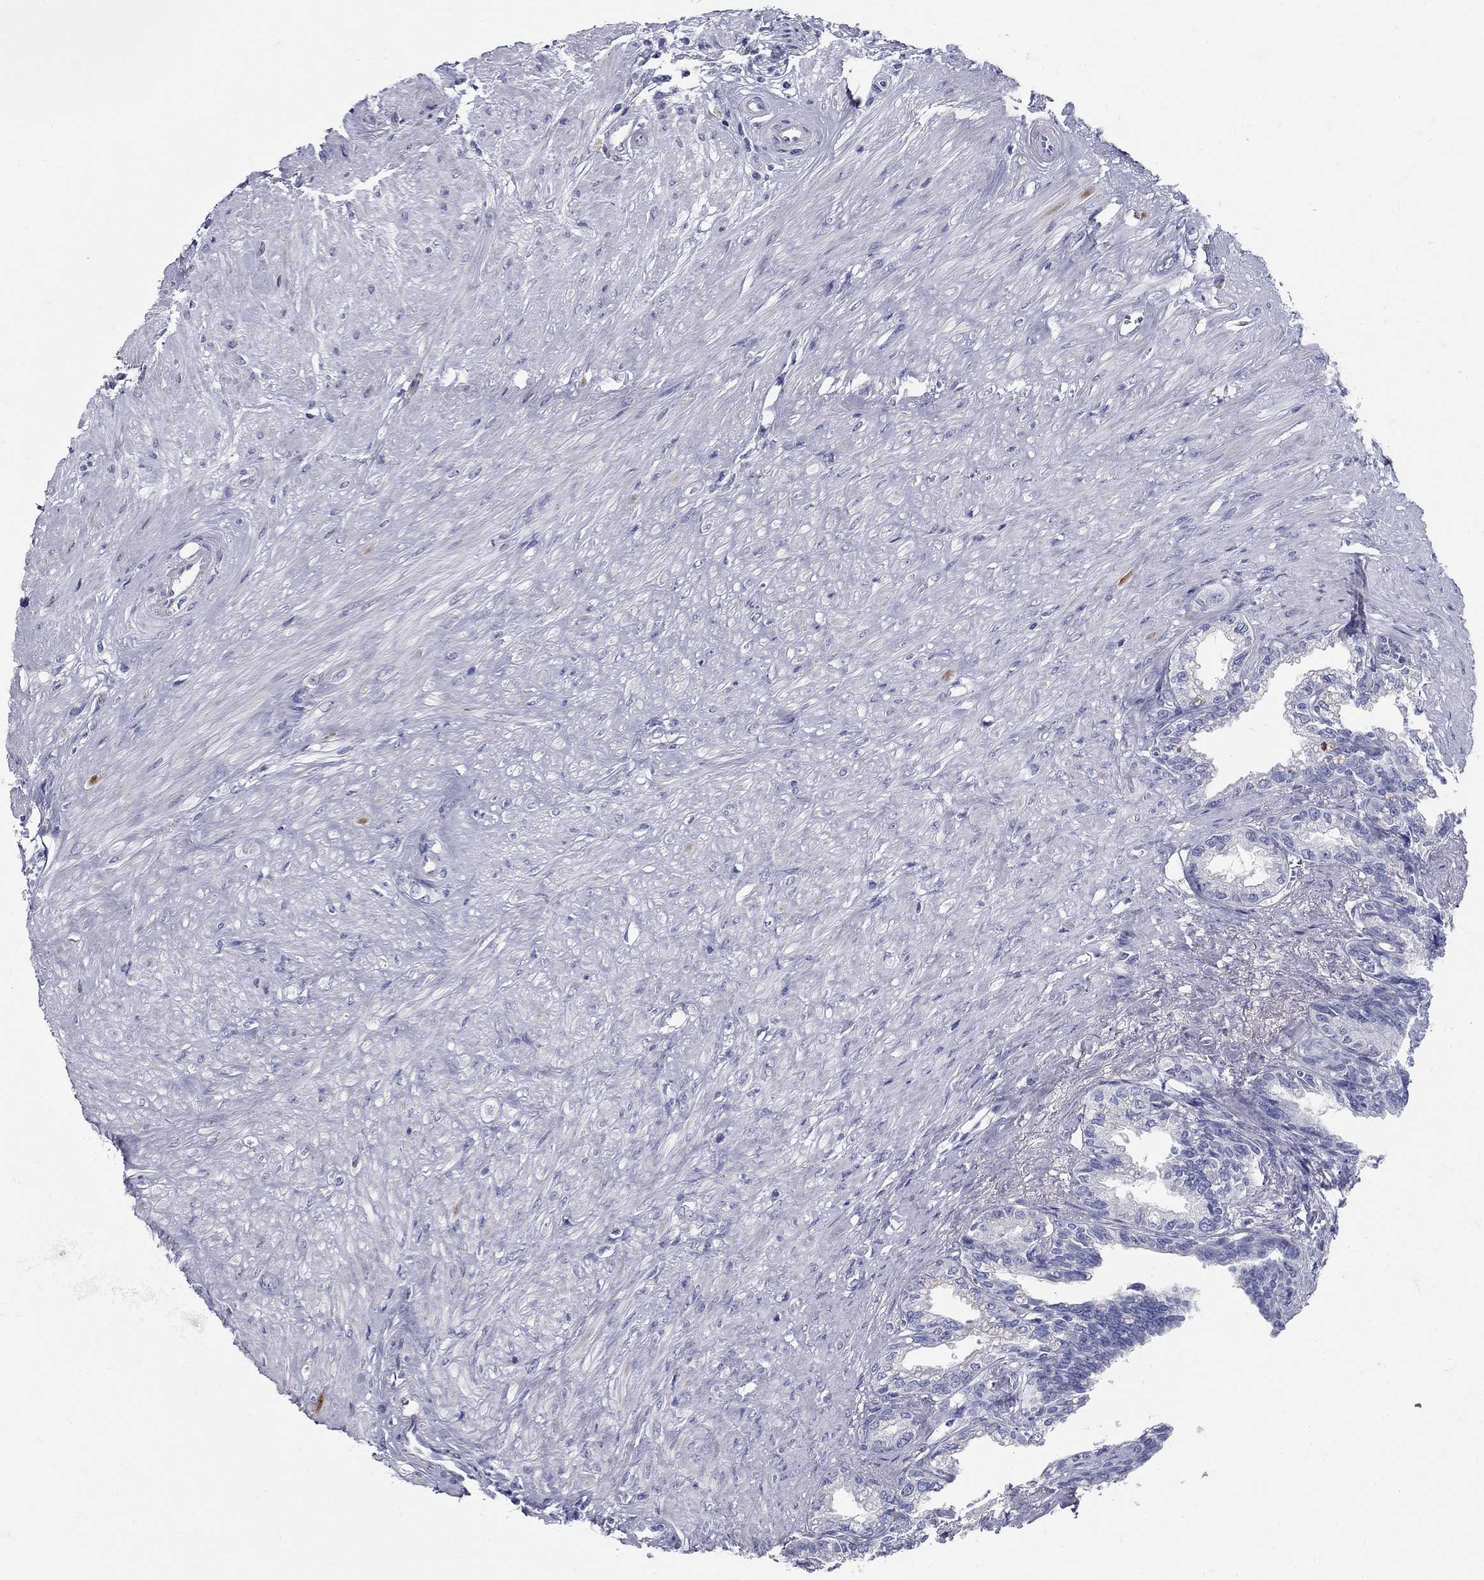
{"staining": {"intensity": "negative", "quantity": "none", "location": "none"}, "tissue": "seminal vesicle", "cell_type": "Glandular cells", "image_type": "normal", "snomed": [{"axis": "morphology", "description": "Normal tissue, NOS"}, {"axis": "morphology", "description": "Urothelial carcinoma, NOS"}, {"axis": "topography", "description": "Urinary bladder"}, {"axis": "topography", "description": "Seminal veicle"}], "caption": "A histopathology image of seminal vesicle stained for a protein exhibits no brown staining in glandular cells. (IHC, brightfield microscopy, high magnification).", "gene": "TGM4", "patient": {"sex": "male", "age": 76}}